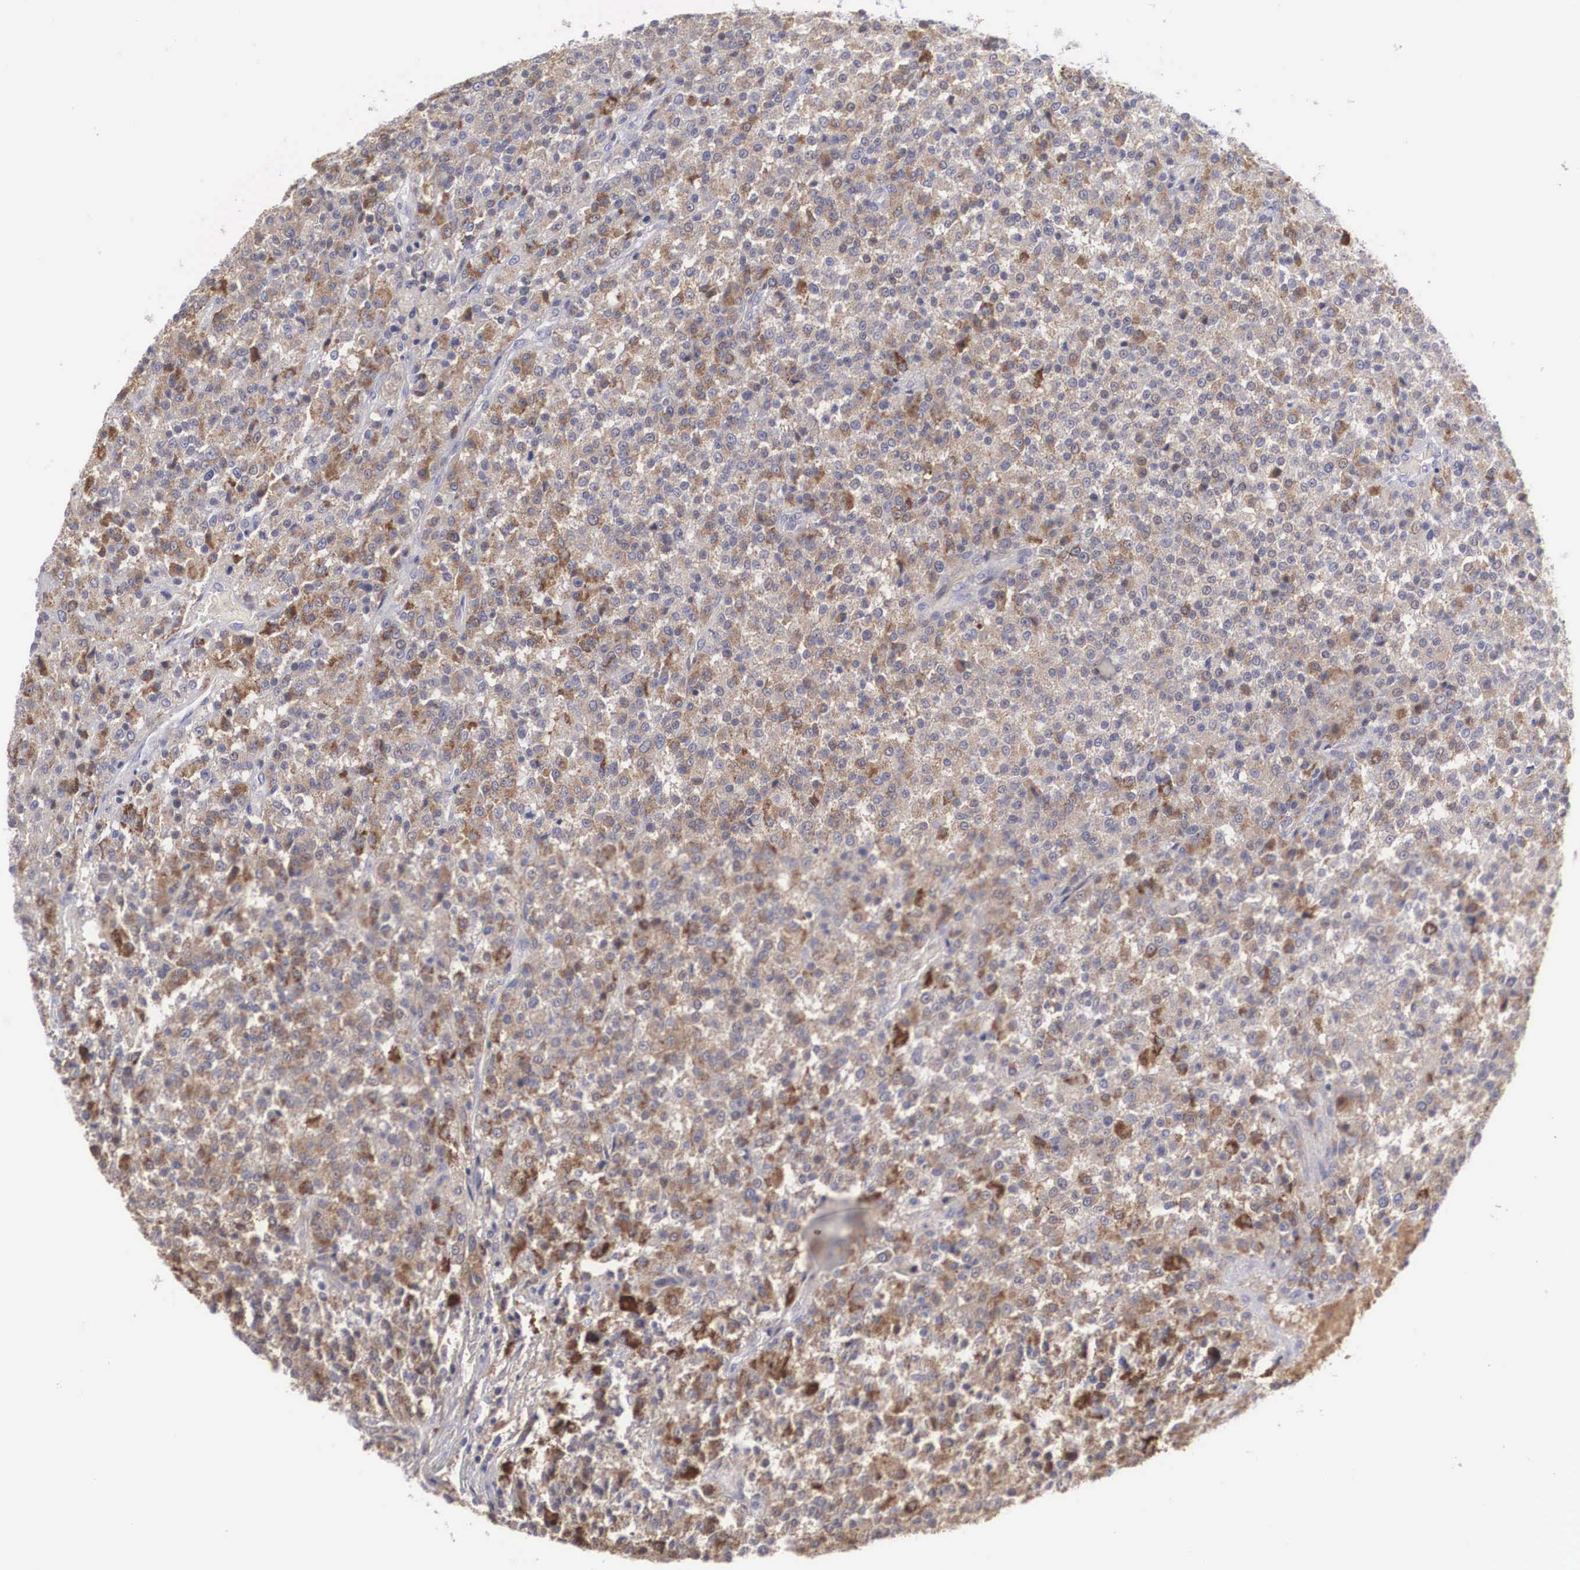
{"staining": {"intensity": "moderate", "quantity": "25%-75%", "location": "cytoplasmic/membranous"}, "tissue": "testis cancer", "cell_type": "Tumor cells", "image_type": "cancer", "snomed": [{"axis": "morphology", "description": "Seminoma, NOS"}, {"axis": "topography", "description": "Testis"}], "caption": "Human seminoma (testis) stained for a protein (brown) exhibits moderate cytoplasmic/membranous positive staining in about 25%-75% of tumor cells.", "gene": "RBPJ", "patient": {"sex": "male", "age": 59}}